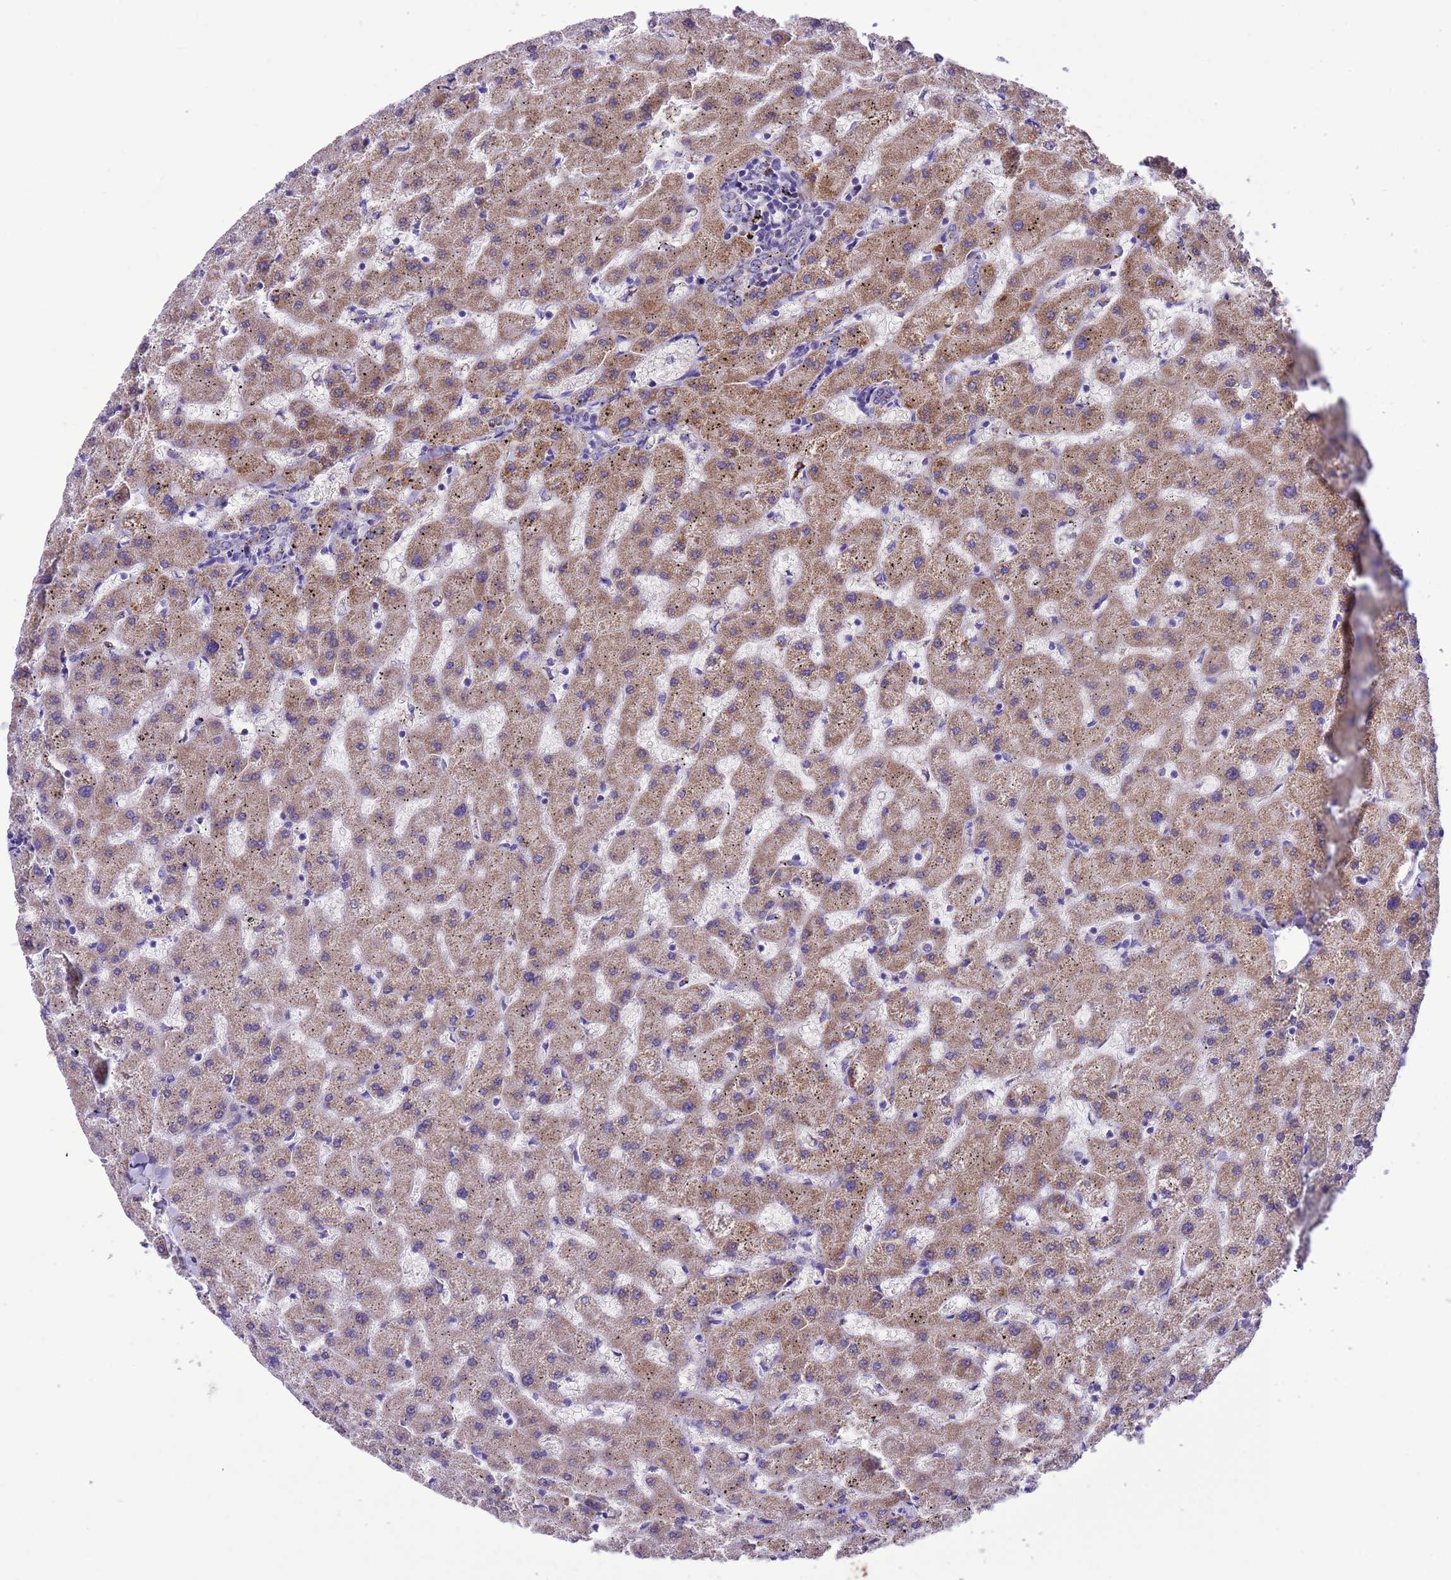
{"staining": {"intensity": "negative", "quantity": "none", "location": "none"}, "tissue": "liver", "cell_type": "Cholangiocytes", "image_type": "normal", "snomed": [{"axis": "morphology", "description": "Normal tissue, NOS"}, {"axis": "topography", "description": "Liver"}], "caption": "Immunohistochemical staining of benign liver shows no significant staining in cholangiocytes.", "gene": "CCDC191", "patient": {"sex": "female", "age": 63}}